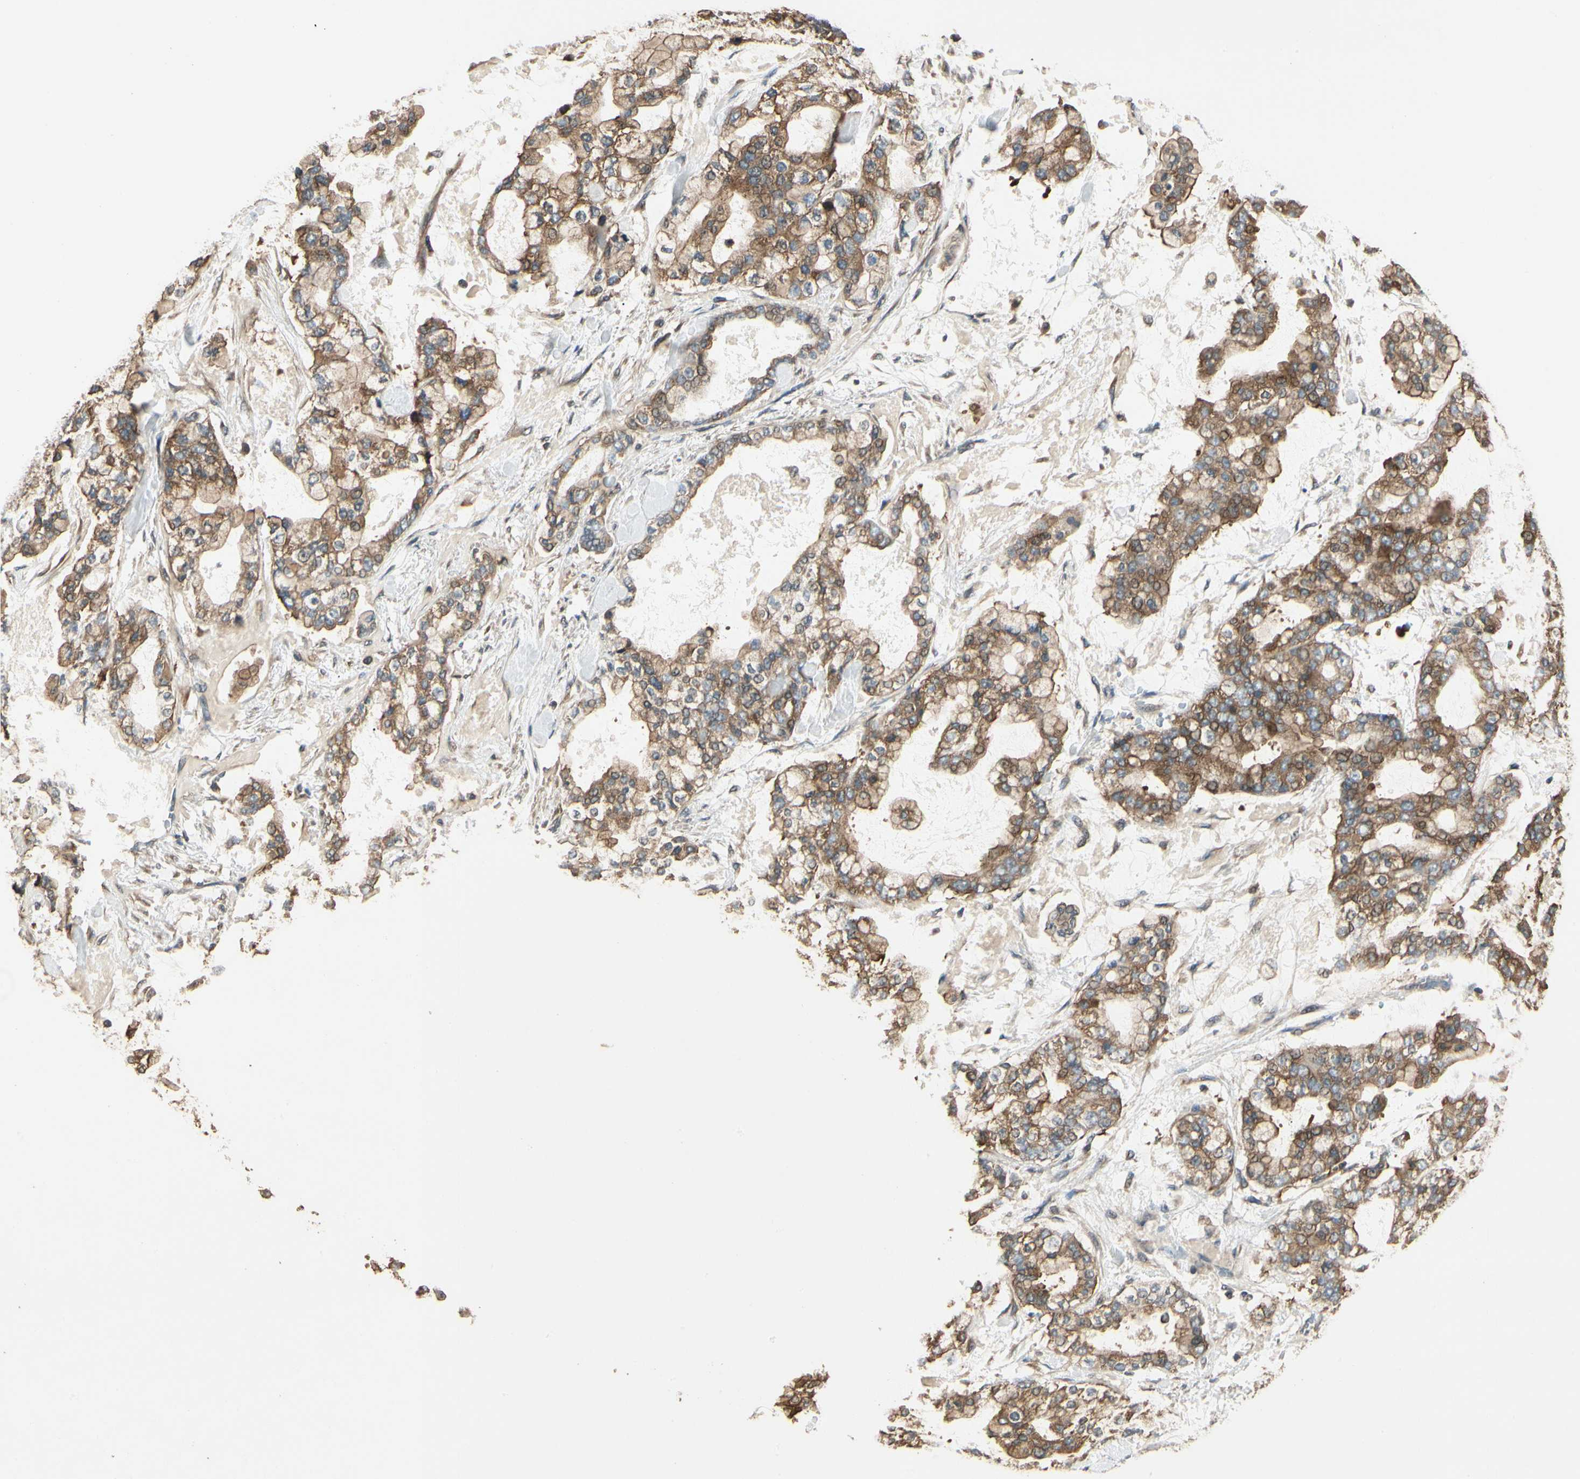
{"staining": {"intensity": "strong", "quantity": ">75%", "location": "cytoplasmic/membranous"}, "tissue": "stomach cancer", "cell_type": "Tumor cells", "image_type": "cancer", "snomed": [{"axis": "morphology", "description": "Normal tissue, NOS"}, {"axis": "morphology", "description": "Adenocarcinoma, NOS"}, {"axis": "topography", "description": "Stomach, upper"}, {"axis": "topography", "description": "Stomach"}], "caption": "DAB immunohistochemical staining of human adenocarcinoma (stomach) exhibits strong cytoplasmic/membranous protein expression in about >75% of tumor cells.", "gene": "CCT7", "patient": {"sex": "male", "age": 76}}